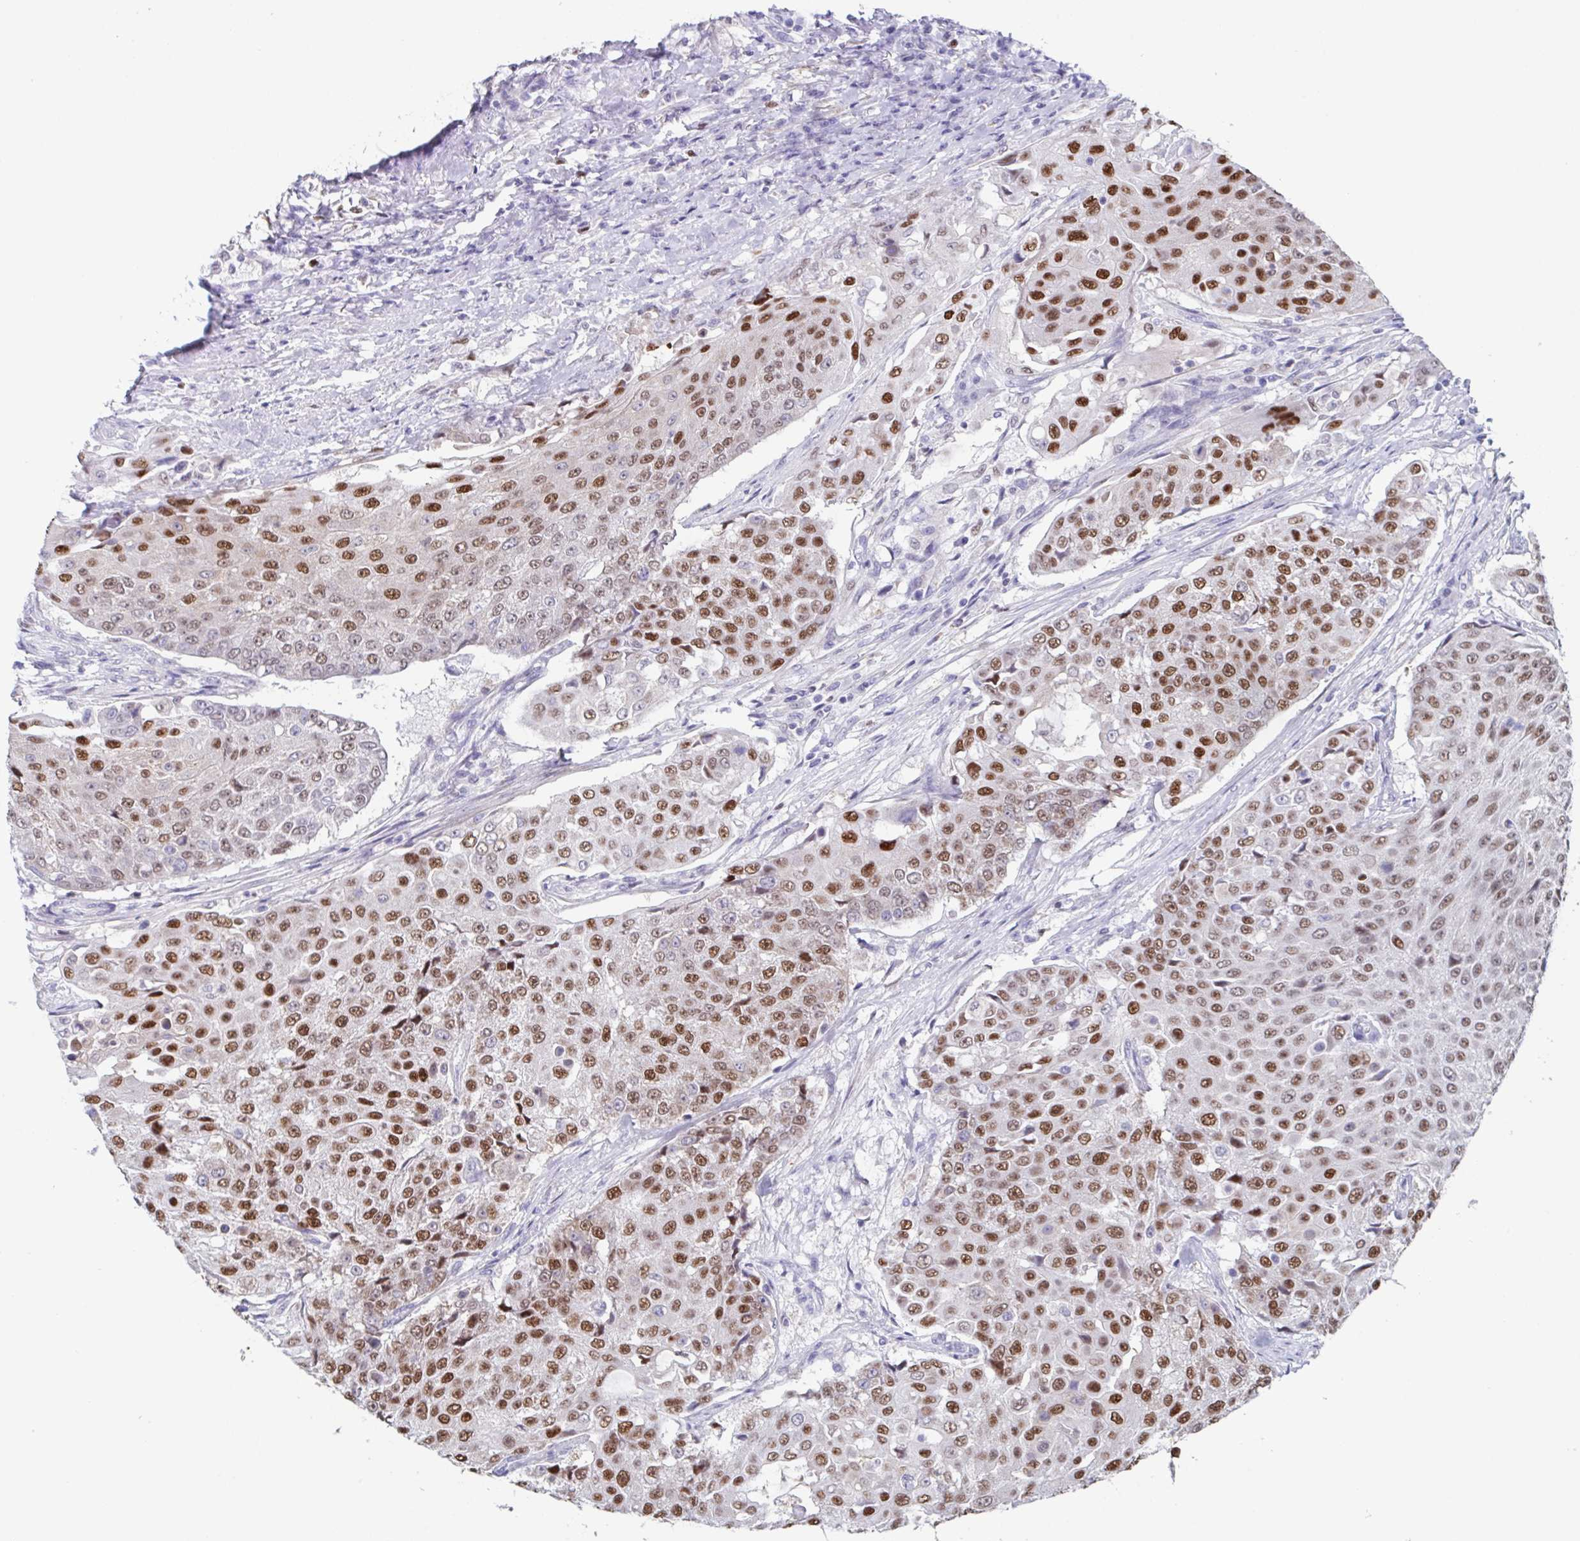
{"staining": {"intensity": "moderate", "quantity": ">75%", "location": "nuclear"}, "tissue": "urothelial cancer", "cell_type": "Tumor cells", "image_type": "cancer", "snomed": [{"axis": "morphology", "description": "Urothelial carcinoma, High grade"}, {"axis": "topography", "description": "Urinary bladder"}], "caption": "High-grade urothelial carcinoma tissue reveals moderate nuclear positivity in approximately >75% of tumor cells, visualized by immunohistochemistry.", "gene": "PBOV1", "patient": {"sex": "female", "age": 63}}